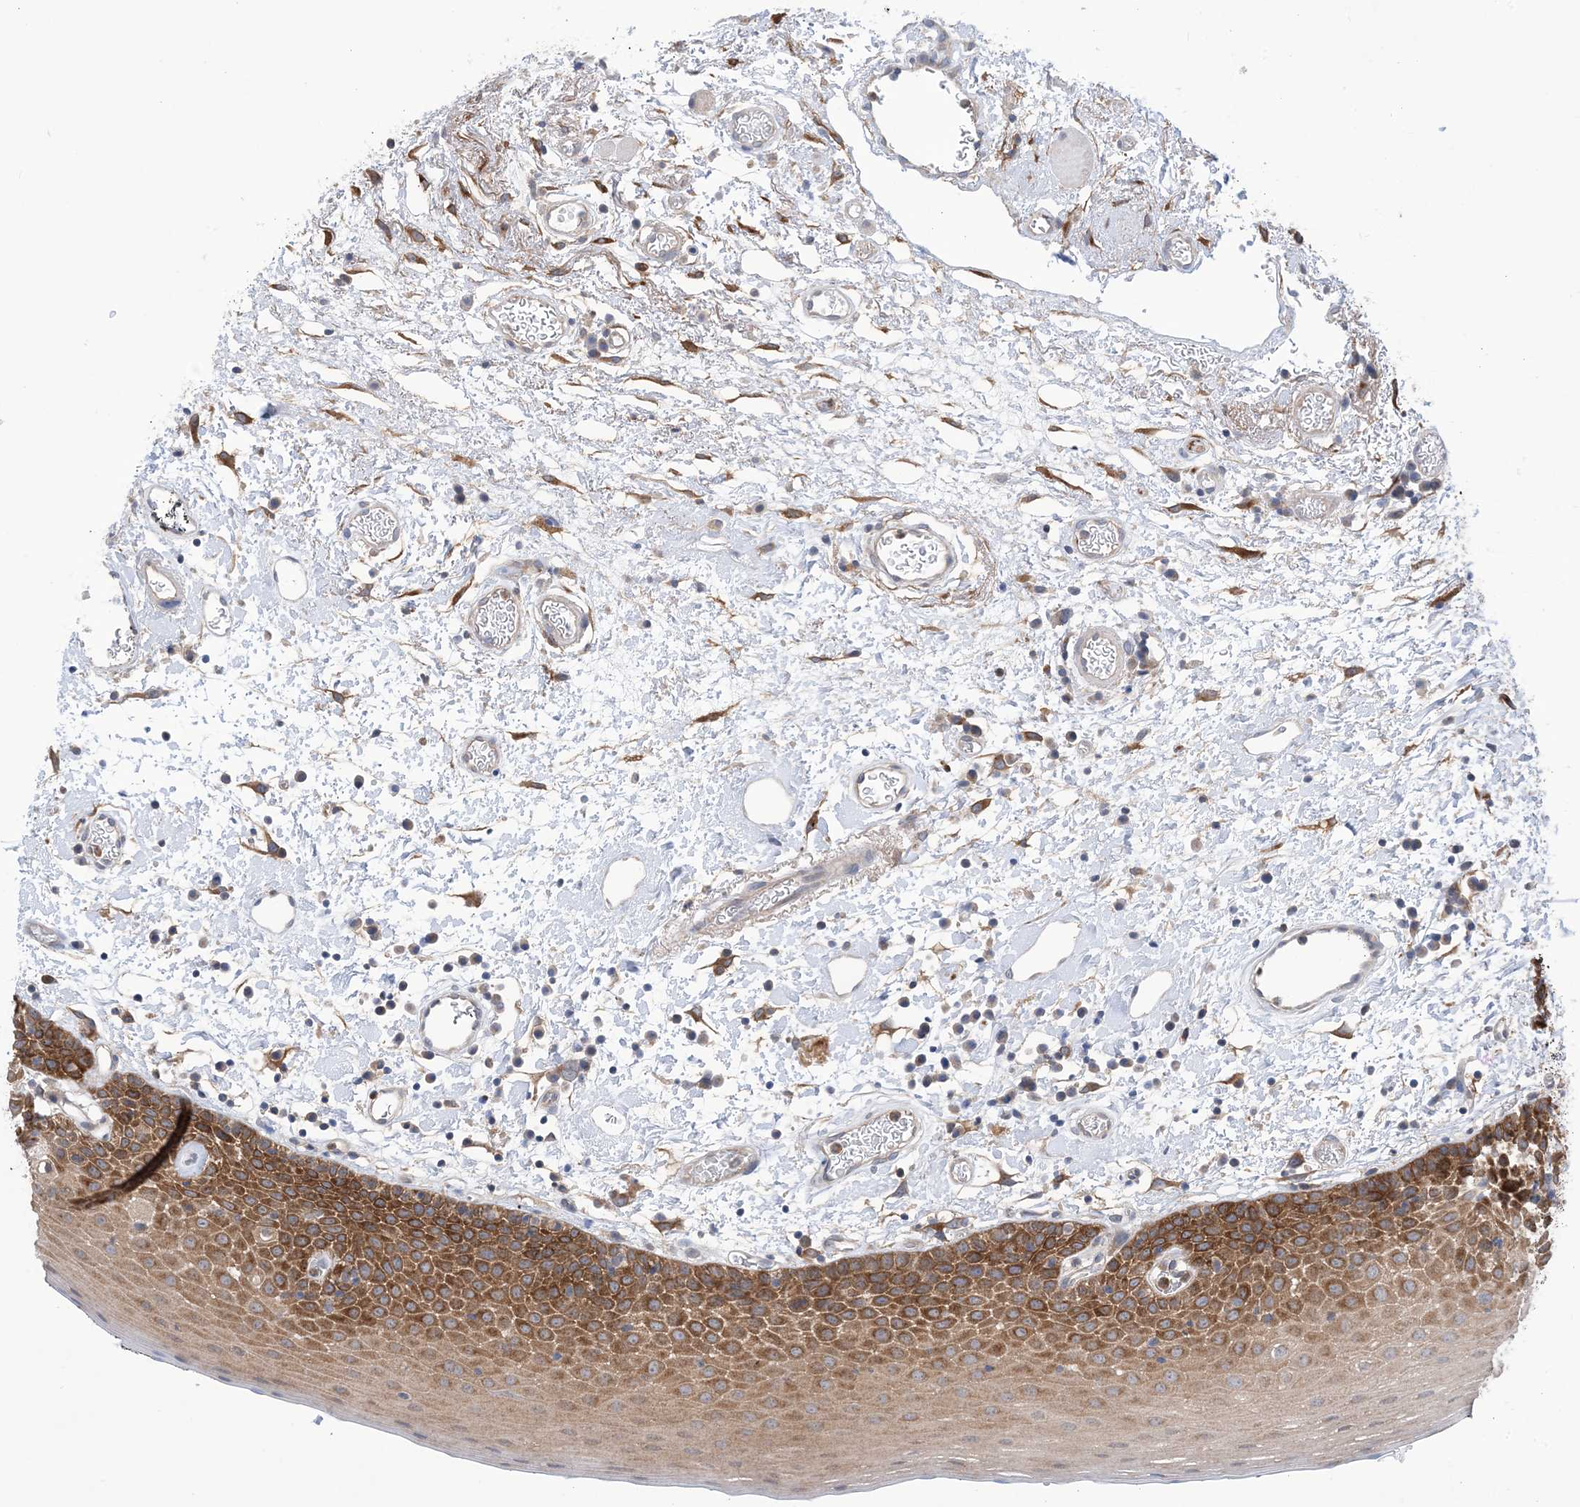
{"staining": {"intensity": "moderate", "quantity": ">75%", "location": "cytoplasmic/membranous"}, "tissue": "oral mucosa", "cell_type": "Squamous epithelial cells", "image_type": "normal", "snomed": [{"axis": "morphology", "description": "Normal tissue, NOS"}, {"axis": "topography", "description": "Oral tissue"}], "caption": "Protein expression analysis of normal oral mucosa exhibits moderate cytoplasmic/membranous staining in about >75% of squamous epithelial cells.", "gene": "EHBP1", "patient": {"sex": "male", "age": 74}}